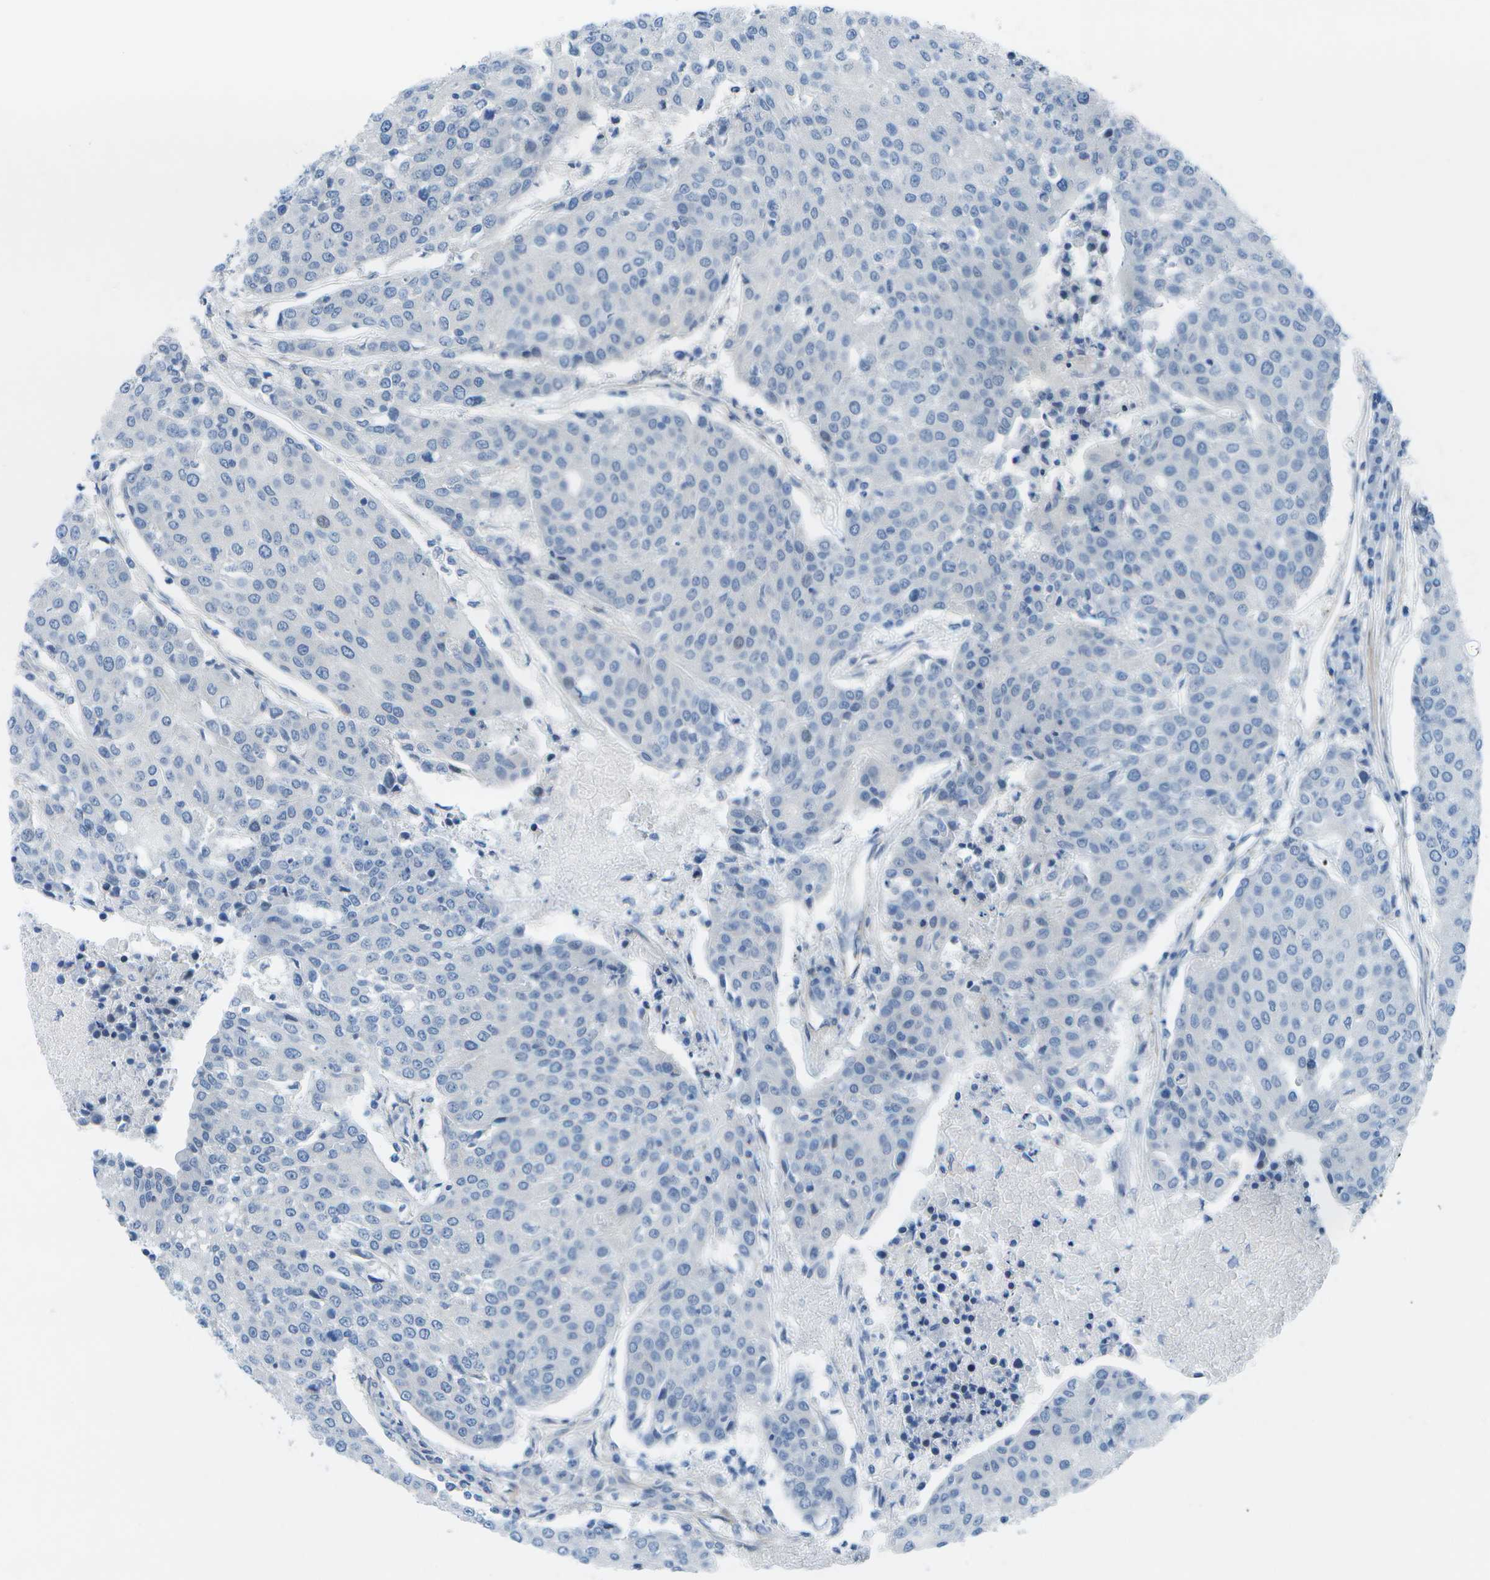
{"staining": {"intensity": "negative", "quantity": "none", "location": "none"}, "tissue": "urothelial cancer", "cell_type": "Tumor cells", "image_type": "cancer", "snomed": [{"axis": "morphology", "description": "Urothelial carcinoma, High grade"}, {"axis": "topography", "description": "Urinary bladder"}], "caption": "High-grade urothelial carcinoma stained for a protein using immunohistochemistry (IHC) reveals no positivity tumor cells.", "gene": "SORBS3", "patient": {"sex": "female", "age": 85}}